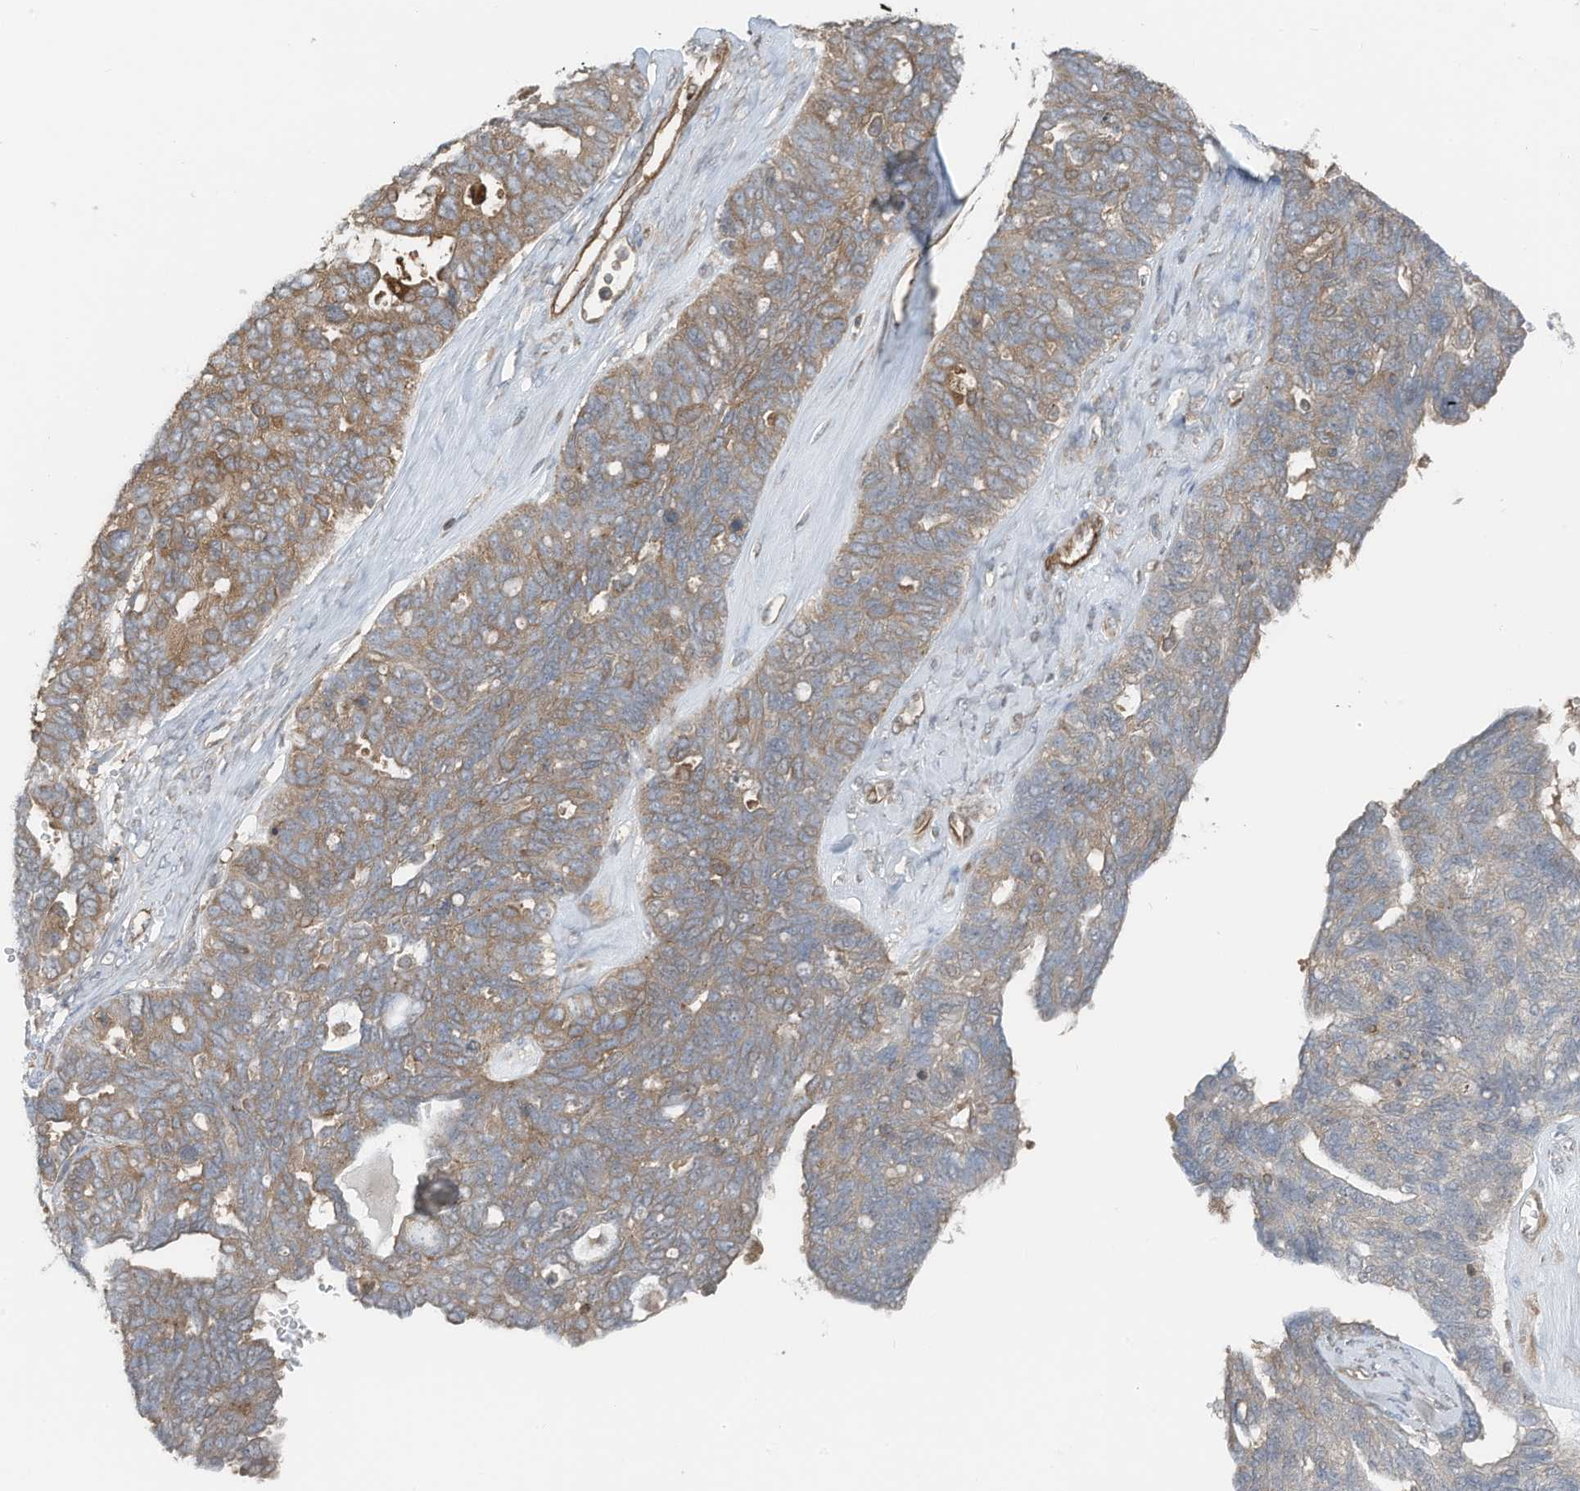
{"staining": {"intensity": "moderate", "quantity": "25%-75%", "location": "cytoplasmic/membranous"}, "tissue": "ovarian cancer", "cell_type": "Tumor cells", "image_type": "cancer", "snomed": [{"axis": "morphology", "description": "Cystadenocarcinoma, serous, NOS"}, {"axis": "topography", "description": "Ovary"}], "caption": "Approximately 25%-75% of tumor cells in human ovarian cancer (serous cystadenocarcinoma) show moderate cytoplasmic/membranous protein expression as visualized by brown immunohistochemical staining.", "gene": "TXNDC9", "patient": {"sex": "female", "age": 79}}